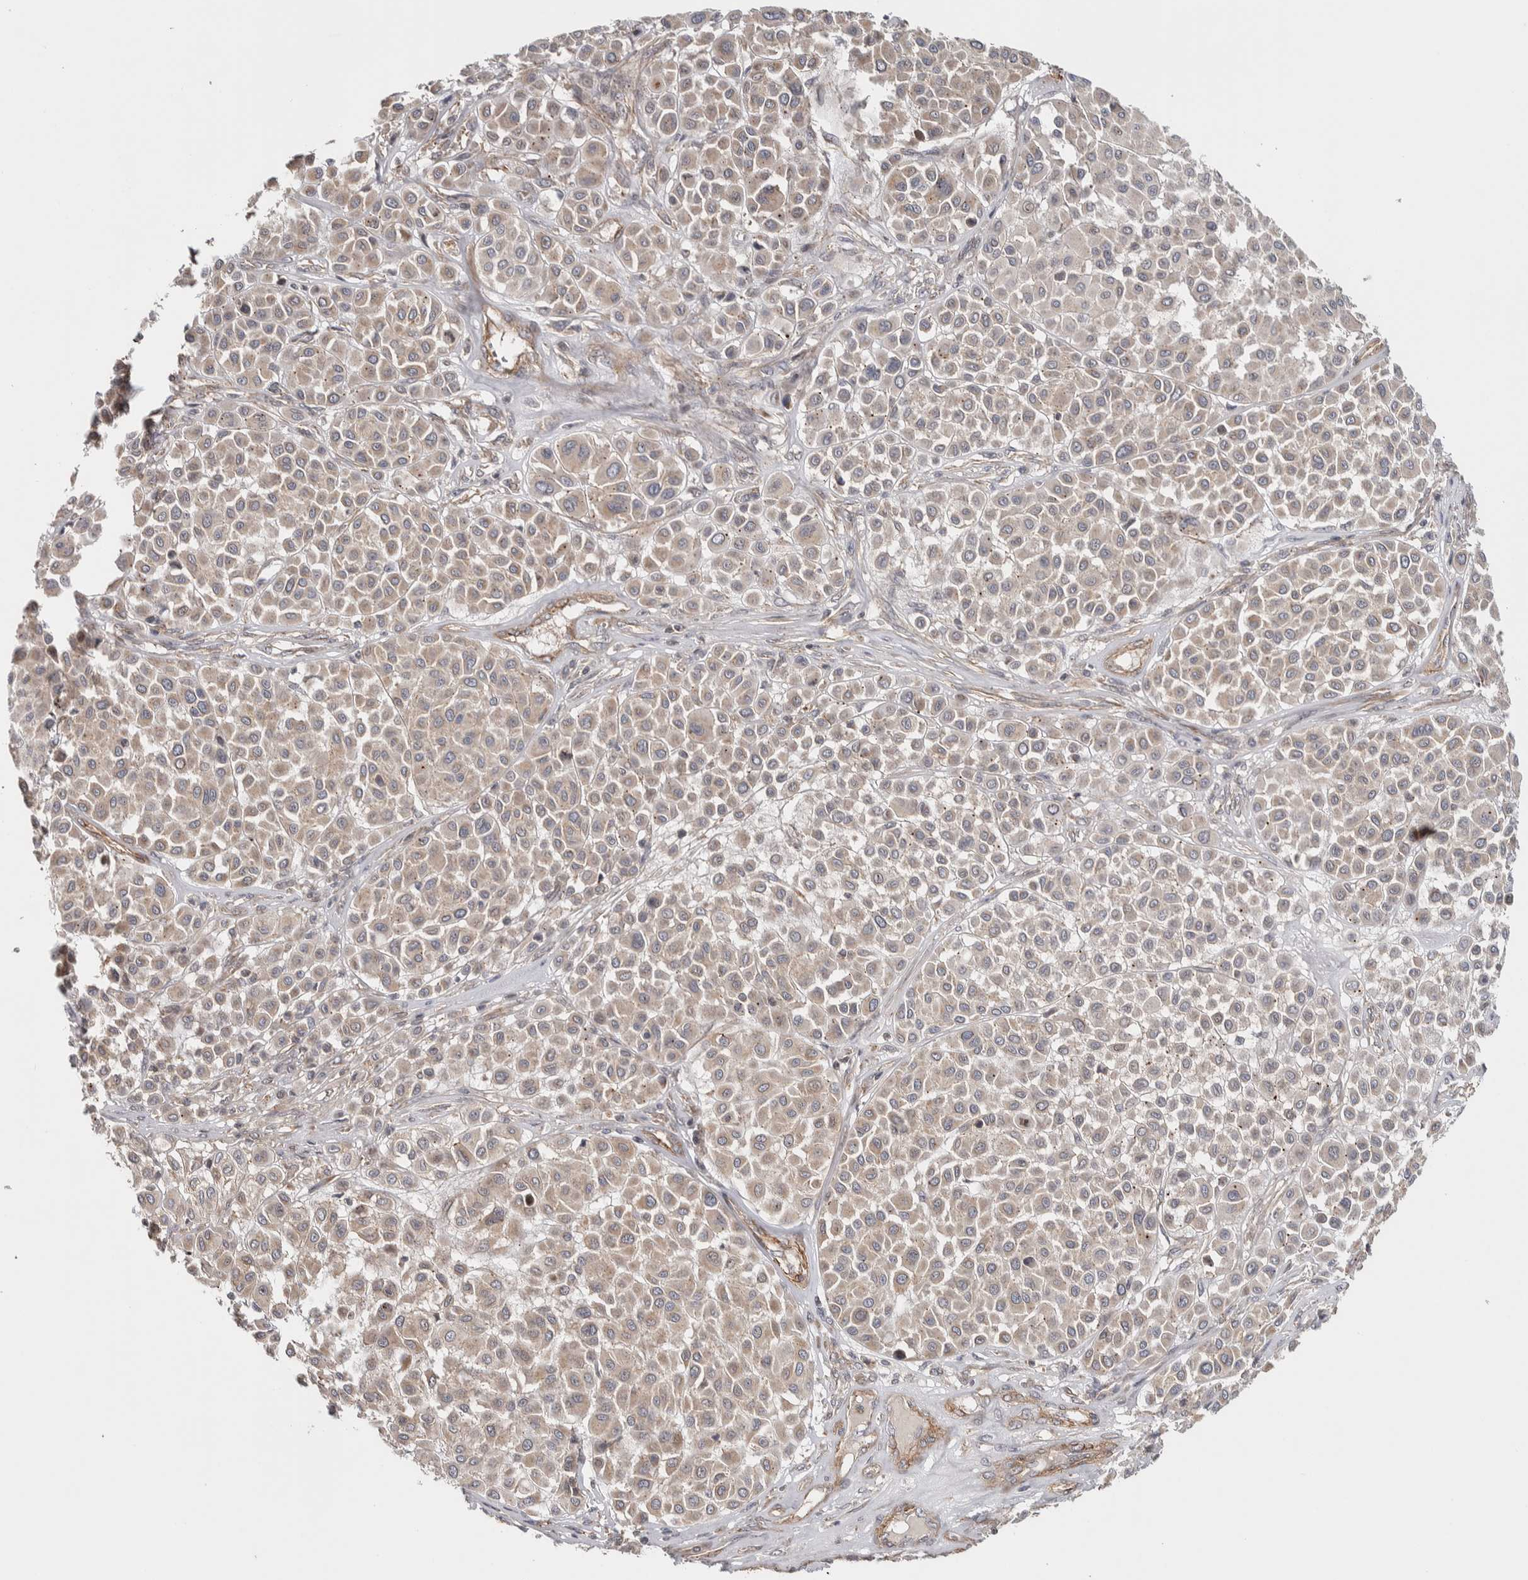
{"staining": {"intensity": "weak", "quantity": "25%-75%", "location": "cytoplasmic/membranous"}, "tissue": "melanoma", "cell_type": "Tumor cells", "image_type": "cancer", "snomed": [{"axis": "morphology", "description": "Malignant melanoma, Metastatic site"}, {"axis": "topography", "description": "Soft tissue"}], "caption": "Immunohistochemistry (DAB) staining of melanoma displays weak cytoplasmic/membranous protein staining in about 25%-75% of tumor cells.", "gene": "CHMP4C", "patient": {"sex": "male", "age": 41}}